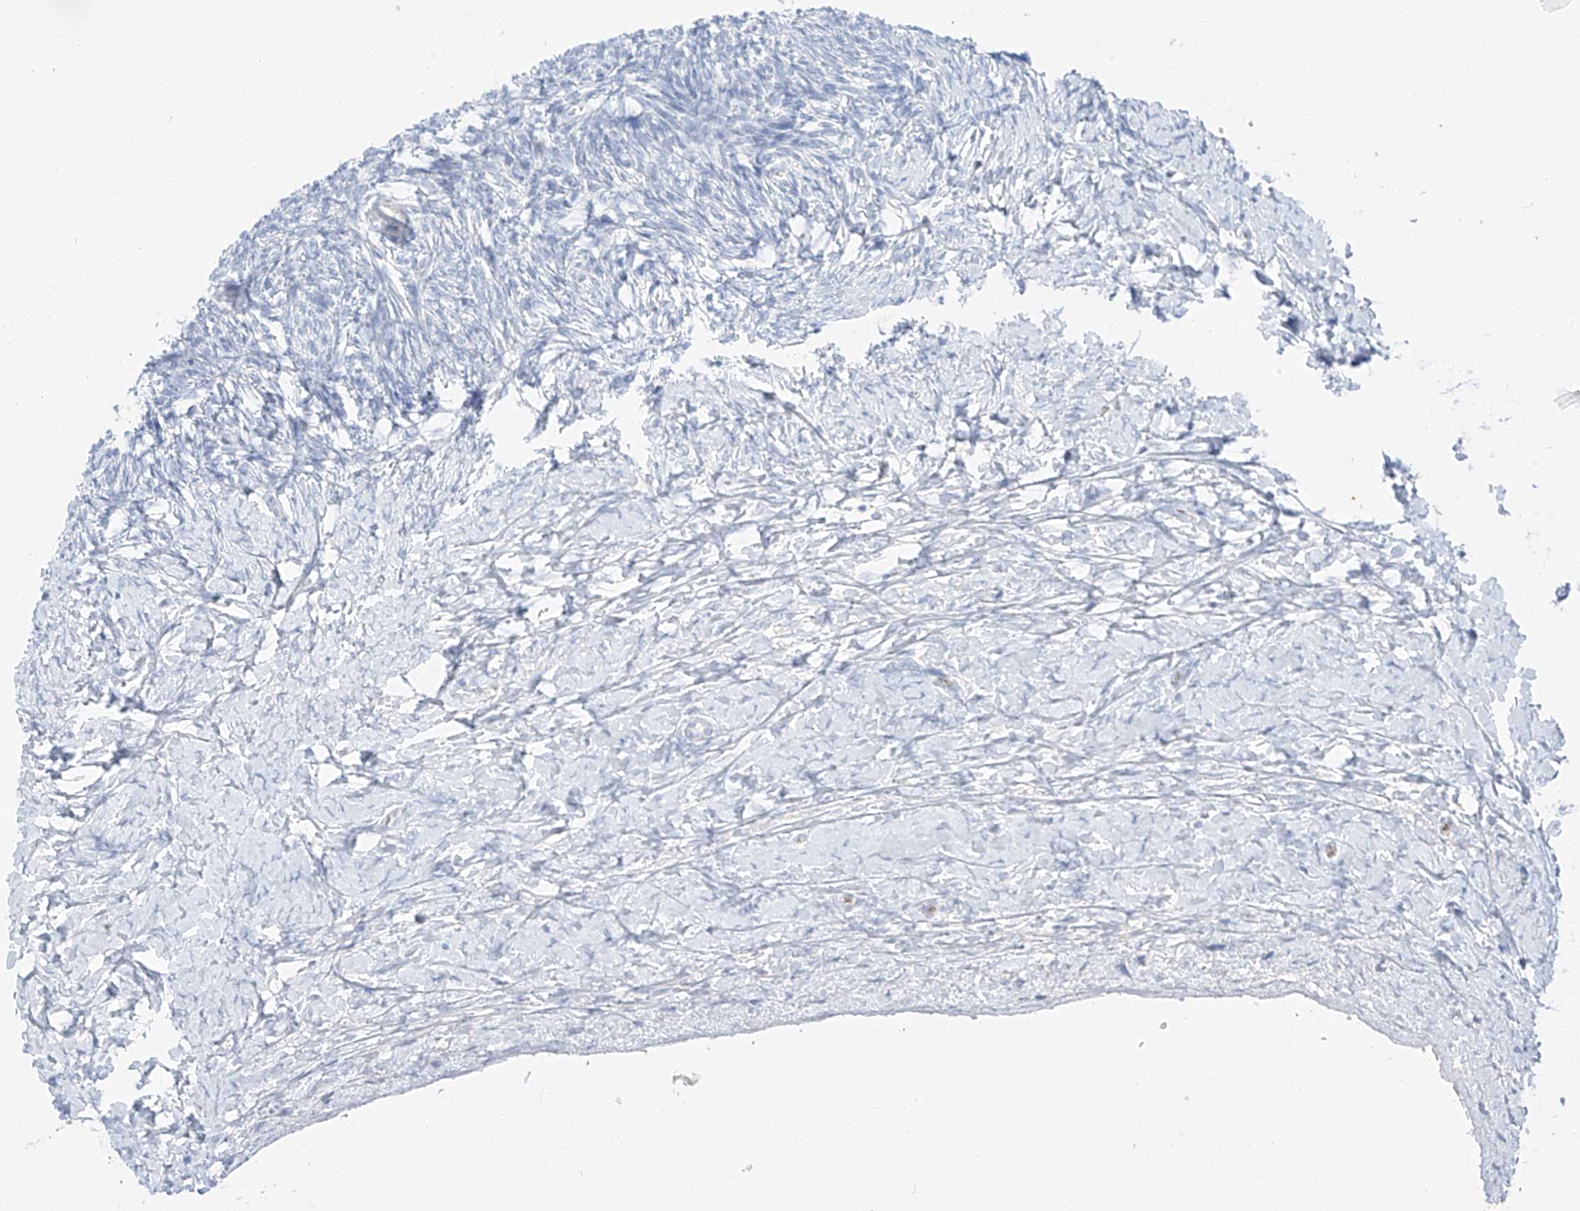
{"staining": {"intensity": "negative", "quantity": "none", "location": "none"}, "tissue": "ovary", "cell_type": "Ovarian stroma cells", "image_type": "normal", "snomed": [{"axis": "morphology", "description": "Normal tissue, NOS"}, {"axis": "morphology", "description": "Developmental malformation"}, {"axis": "topography", "description": "Ovary"}], "caption": "Protein analysis of benign ovary exhibits no significant staining in ovarian stroma cells.", "gene": "PGC", "patient": {"sex": "female", "age": 39}}